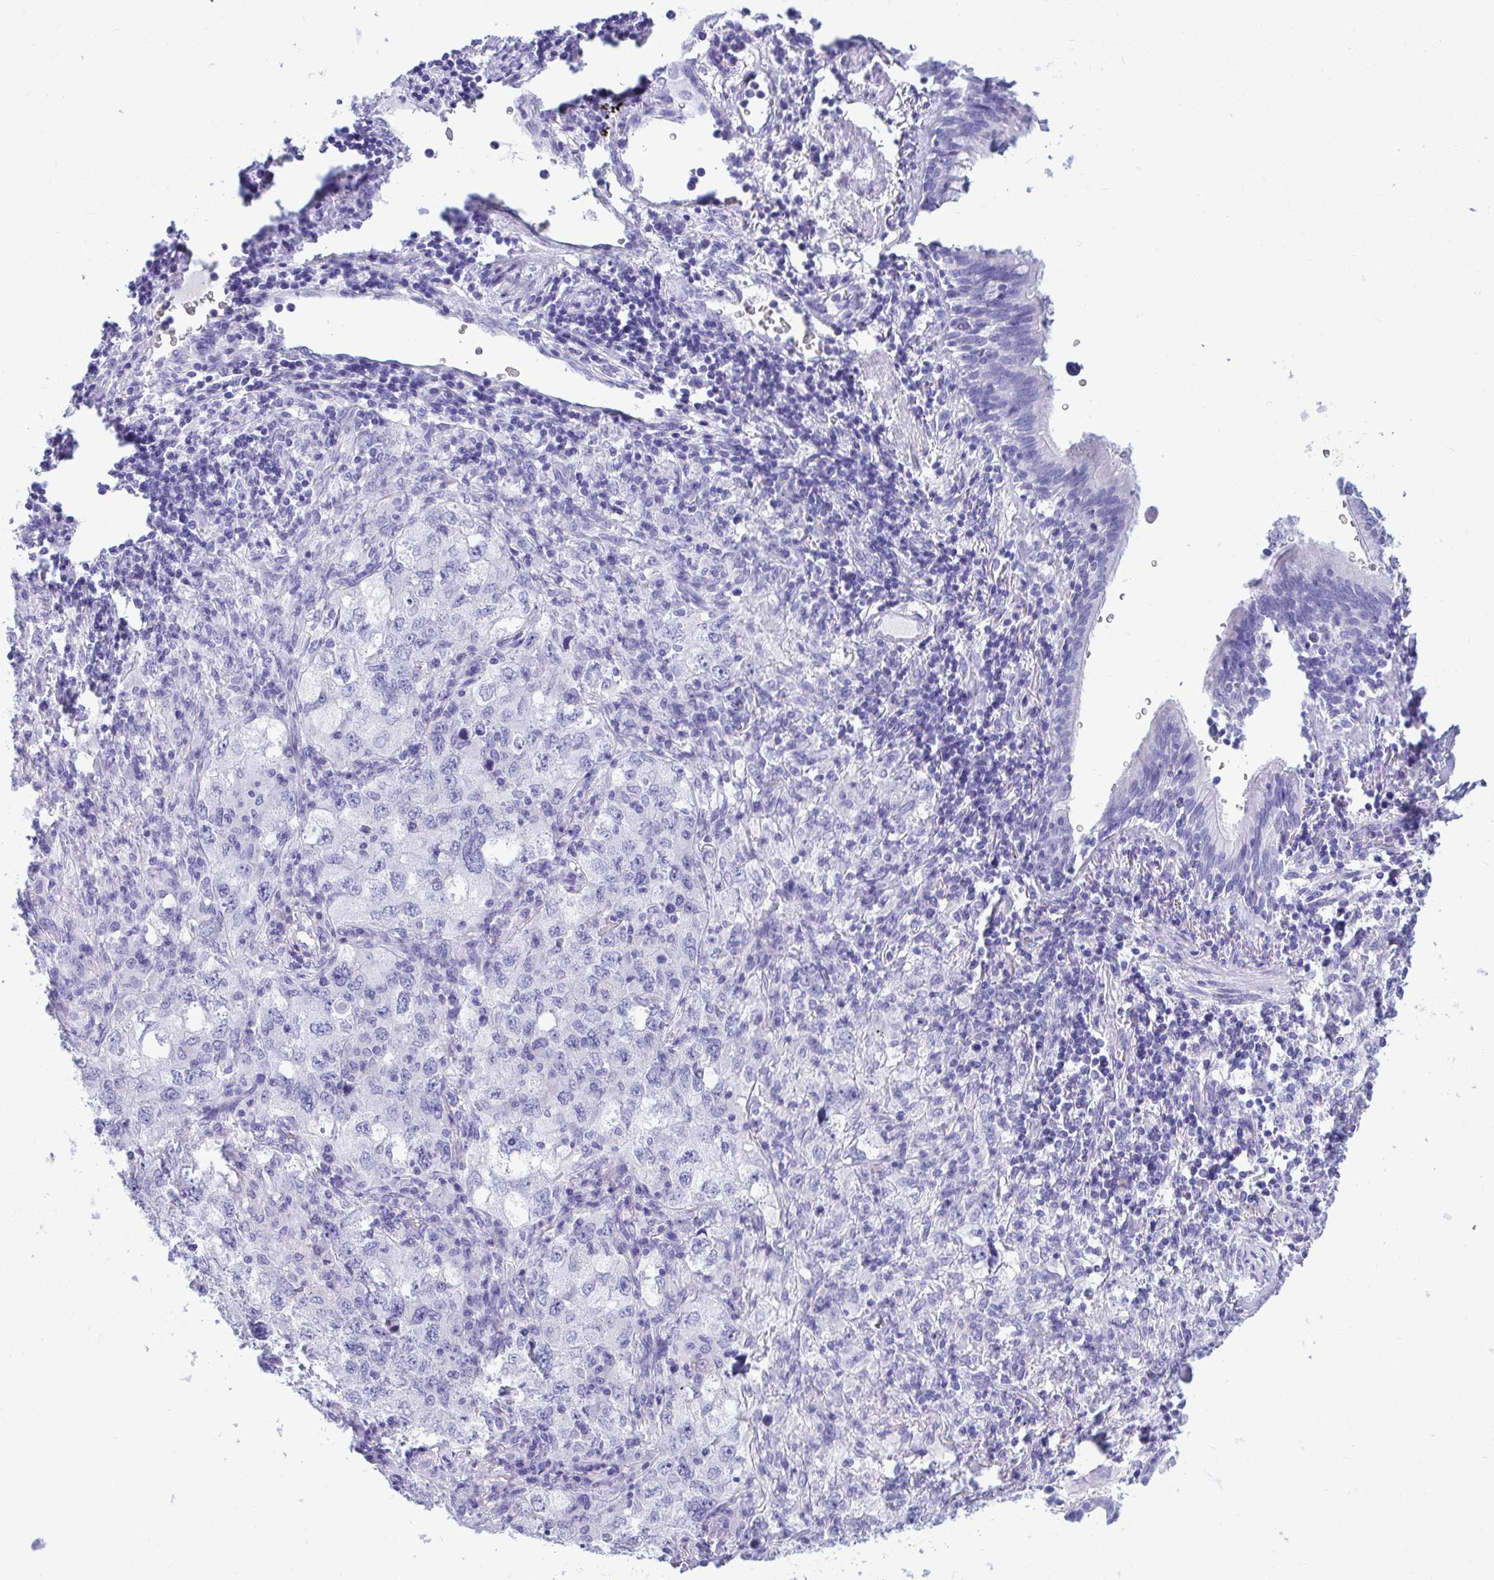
{"staining": {"intensity": "negative", "quantity": "none", "location": "none"}, "tissue": "lung cancer", "cell_type": "Tumor cells", "image_type": "cancer", "snomed": [{"axis": "morphology", "description": "Adenocarcinoma, NOS"}, {"axis": "topography", "description": "Lung"}], "caption": "Histopathology image shows no significant protein staining in tumor cells of lung adenocarcinoma. (Brightfield microscopy of DAB (3,3'-diaminobenzidine) immunohistochemistry at high magnification).", "gene": "SHISA8", "patient": {"sex": "female", "age": 57}}